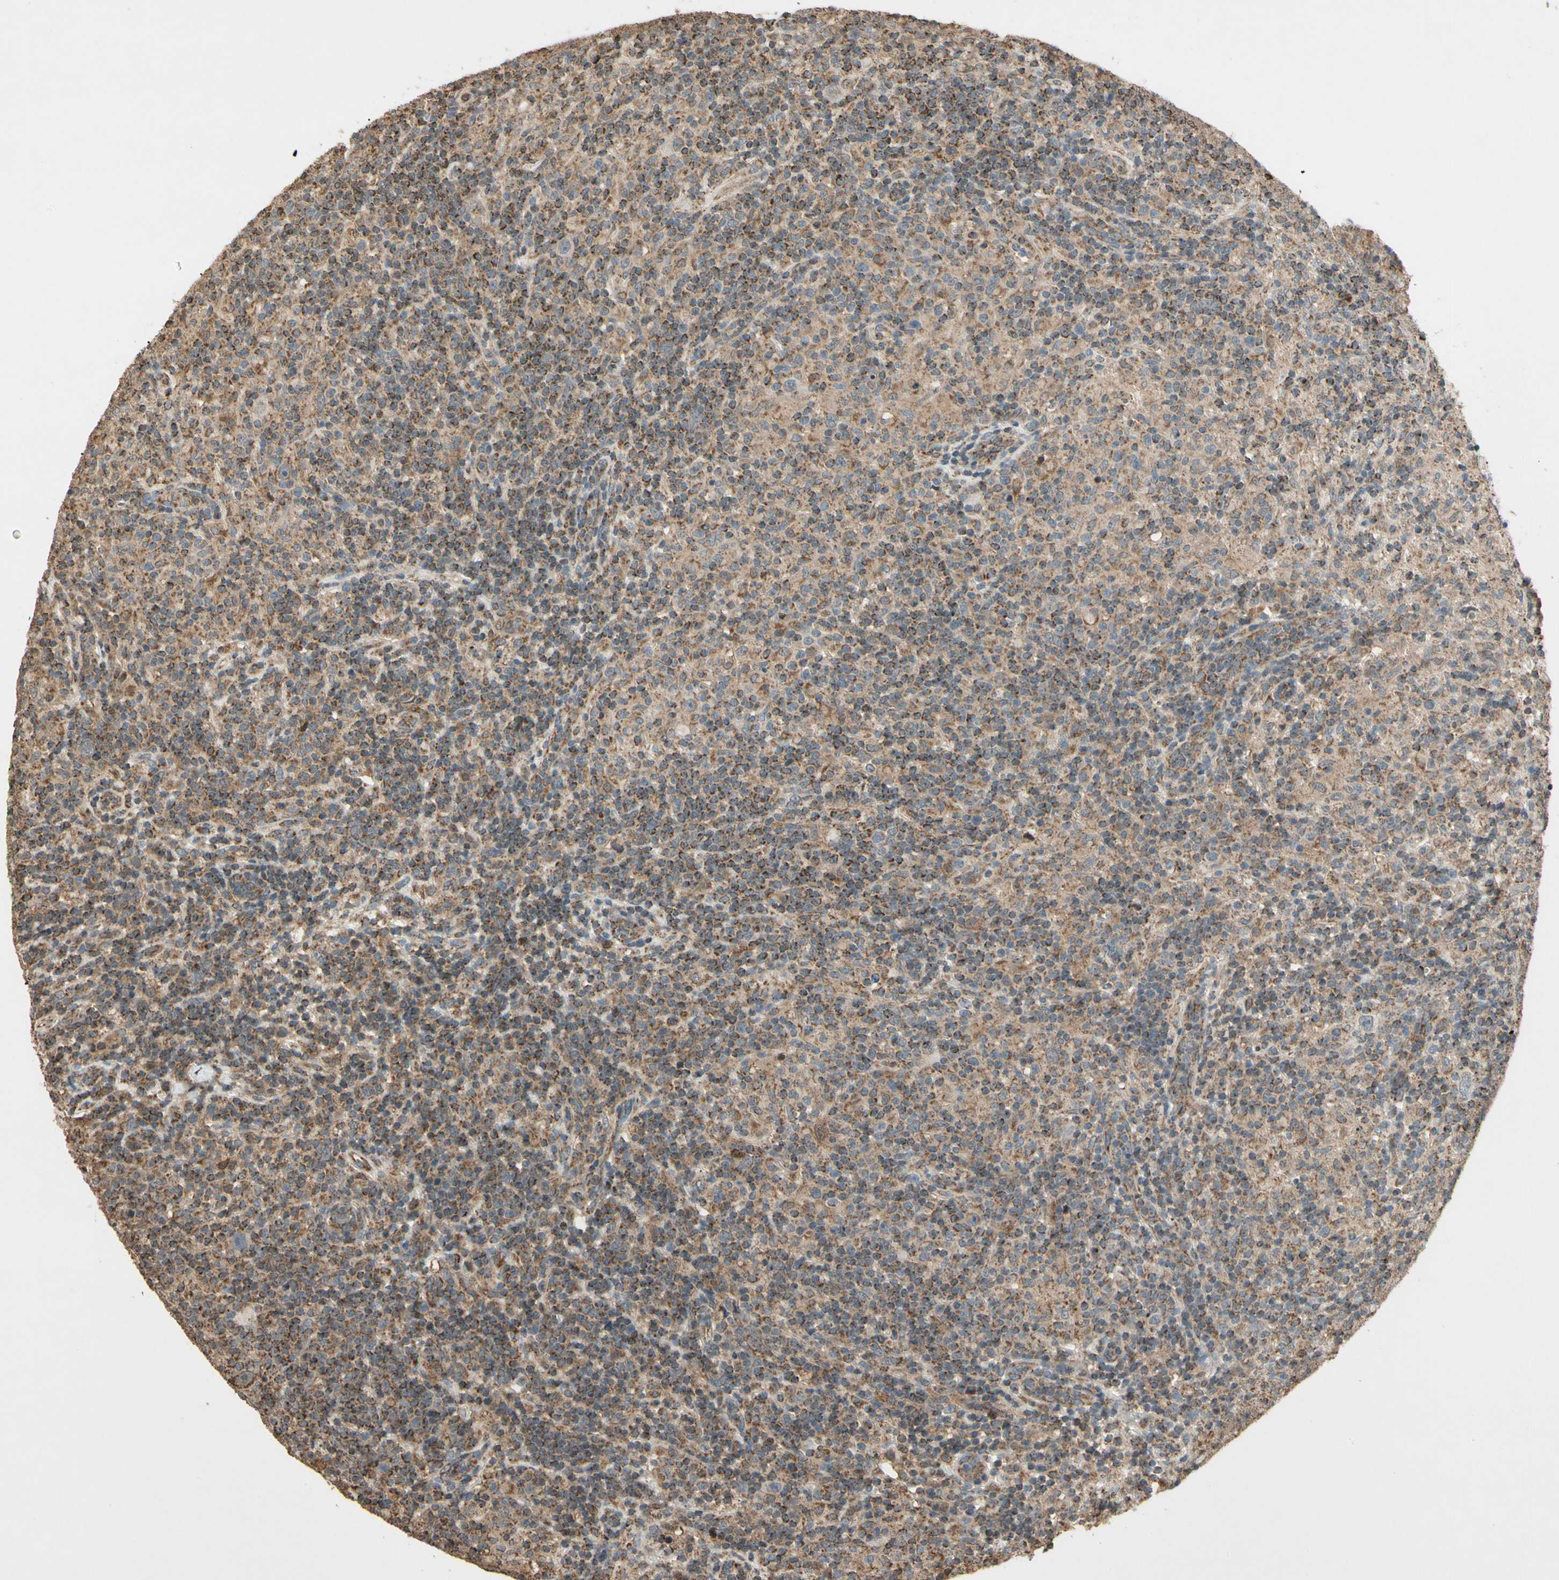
{"staining": {"intensity": "weak", "quantity": ">75%", "location": "cytoplasmic/membranous"}, "tissue": "lymphoma", "cell_type": "Tumor cells", "image_type": "cancer", "snomed": [{"axis": "morphology", "description": "Hodgkin's disease, NOS"}, {"axis": "topography", "description": "Lymph node"}], "caption": "Tumor cells display low levels of weak cytoplasmic/membranous positivity in approximately >75% of cells in Hodgkin's disease. (Stains: DAB (3,3'-diaminobenzidine) in brown, nuclei in blue, Microscopy: brightfield microscopy at high magnification).", "gene": "PRDX5", "patient": {"sex": "male", "age": 70}}